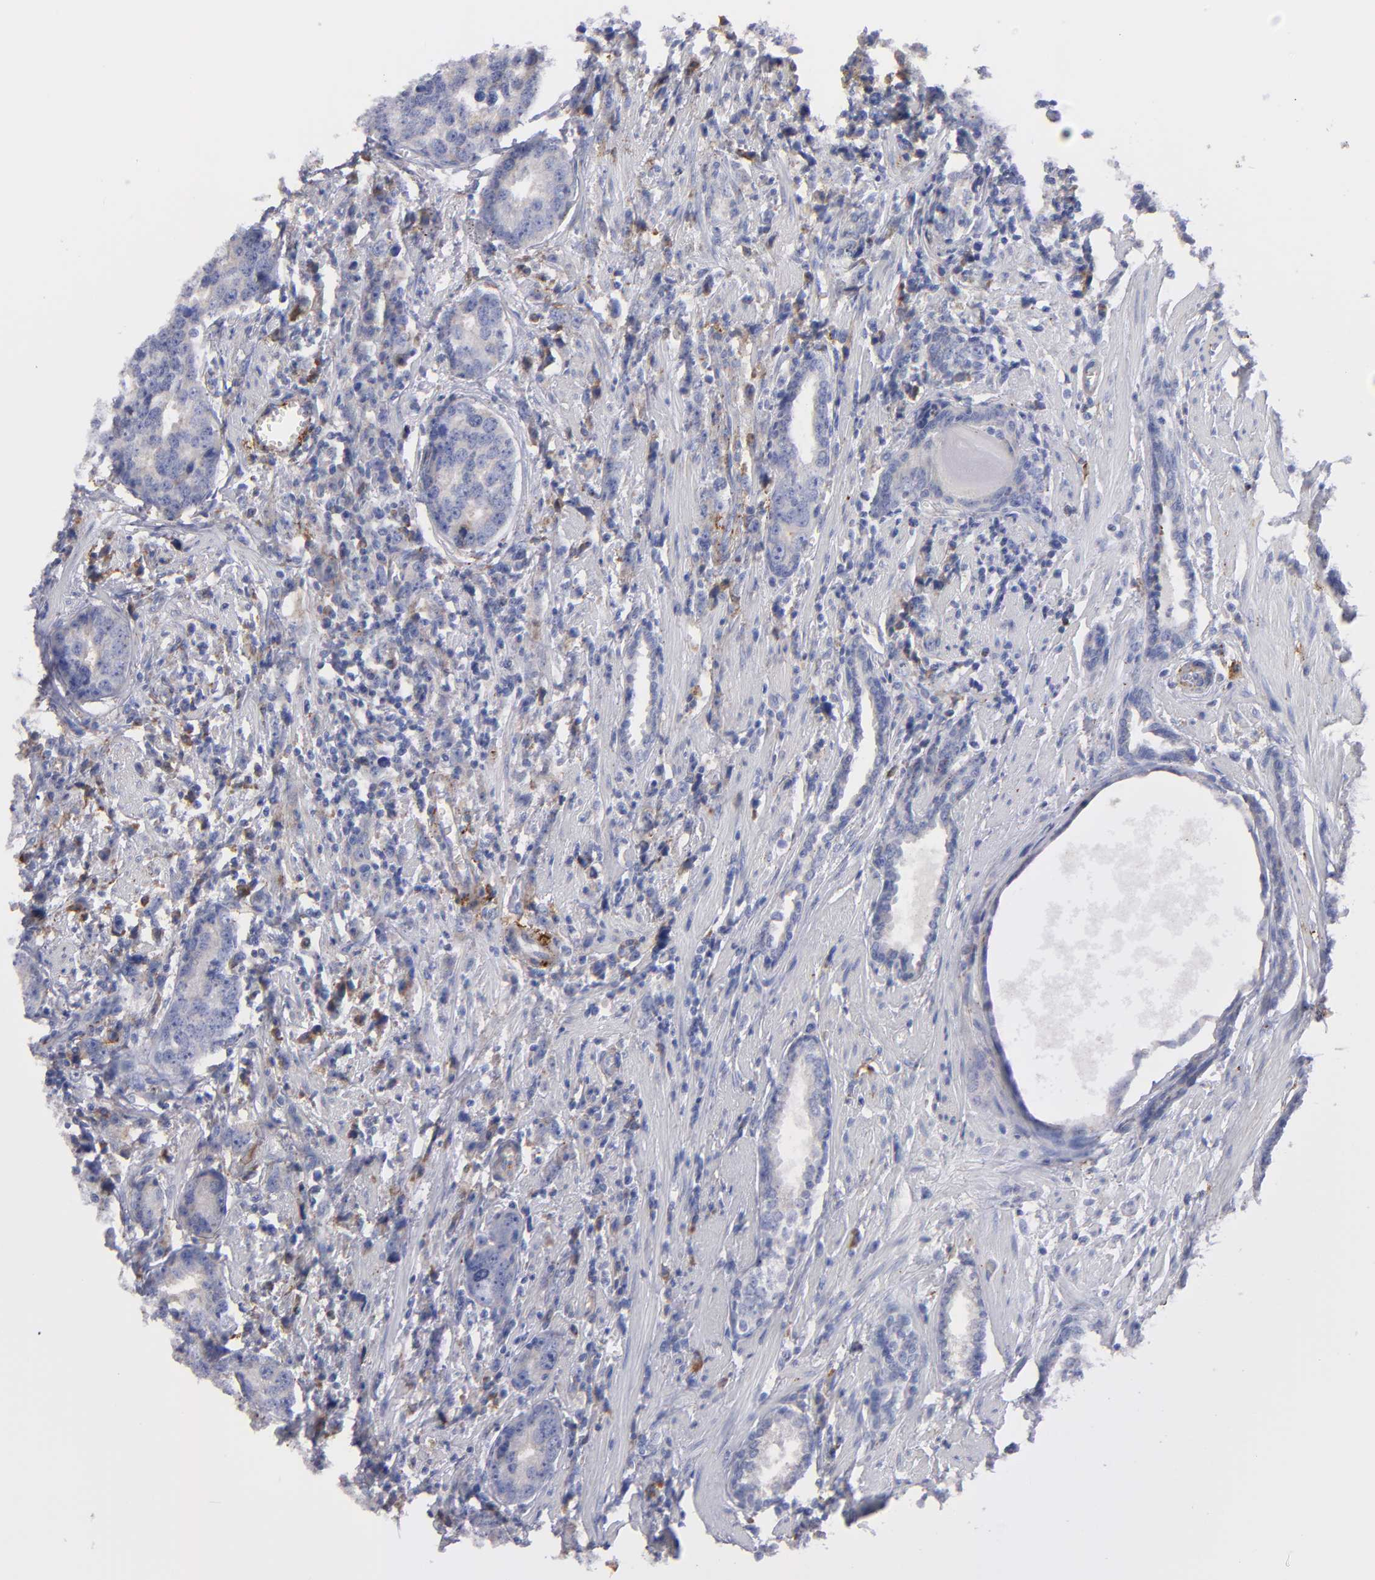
{"staining": {"intensity": "weak", "quantity": "<25%", "location": "cytoplasmic/membranous"}, "tissue": "prostate cancer", "cell_type": "Tumor cells", "image_type": "cancer", "snomed": [{"axis": "morphology", "description": "Adenocarcinoma, High grade"}, {"axis": "topography", "description": "Prostate"}], "caption": "The histopathology image displays no significant staining in tumor cells of adenocarcinoma (high-grade) (prostate).", "gene": "MFGE8", "patient": {"sex": "male", "age": 71}}